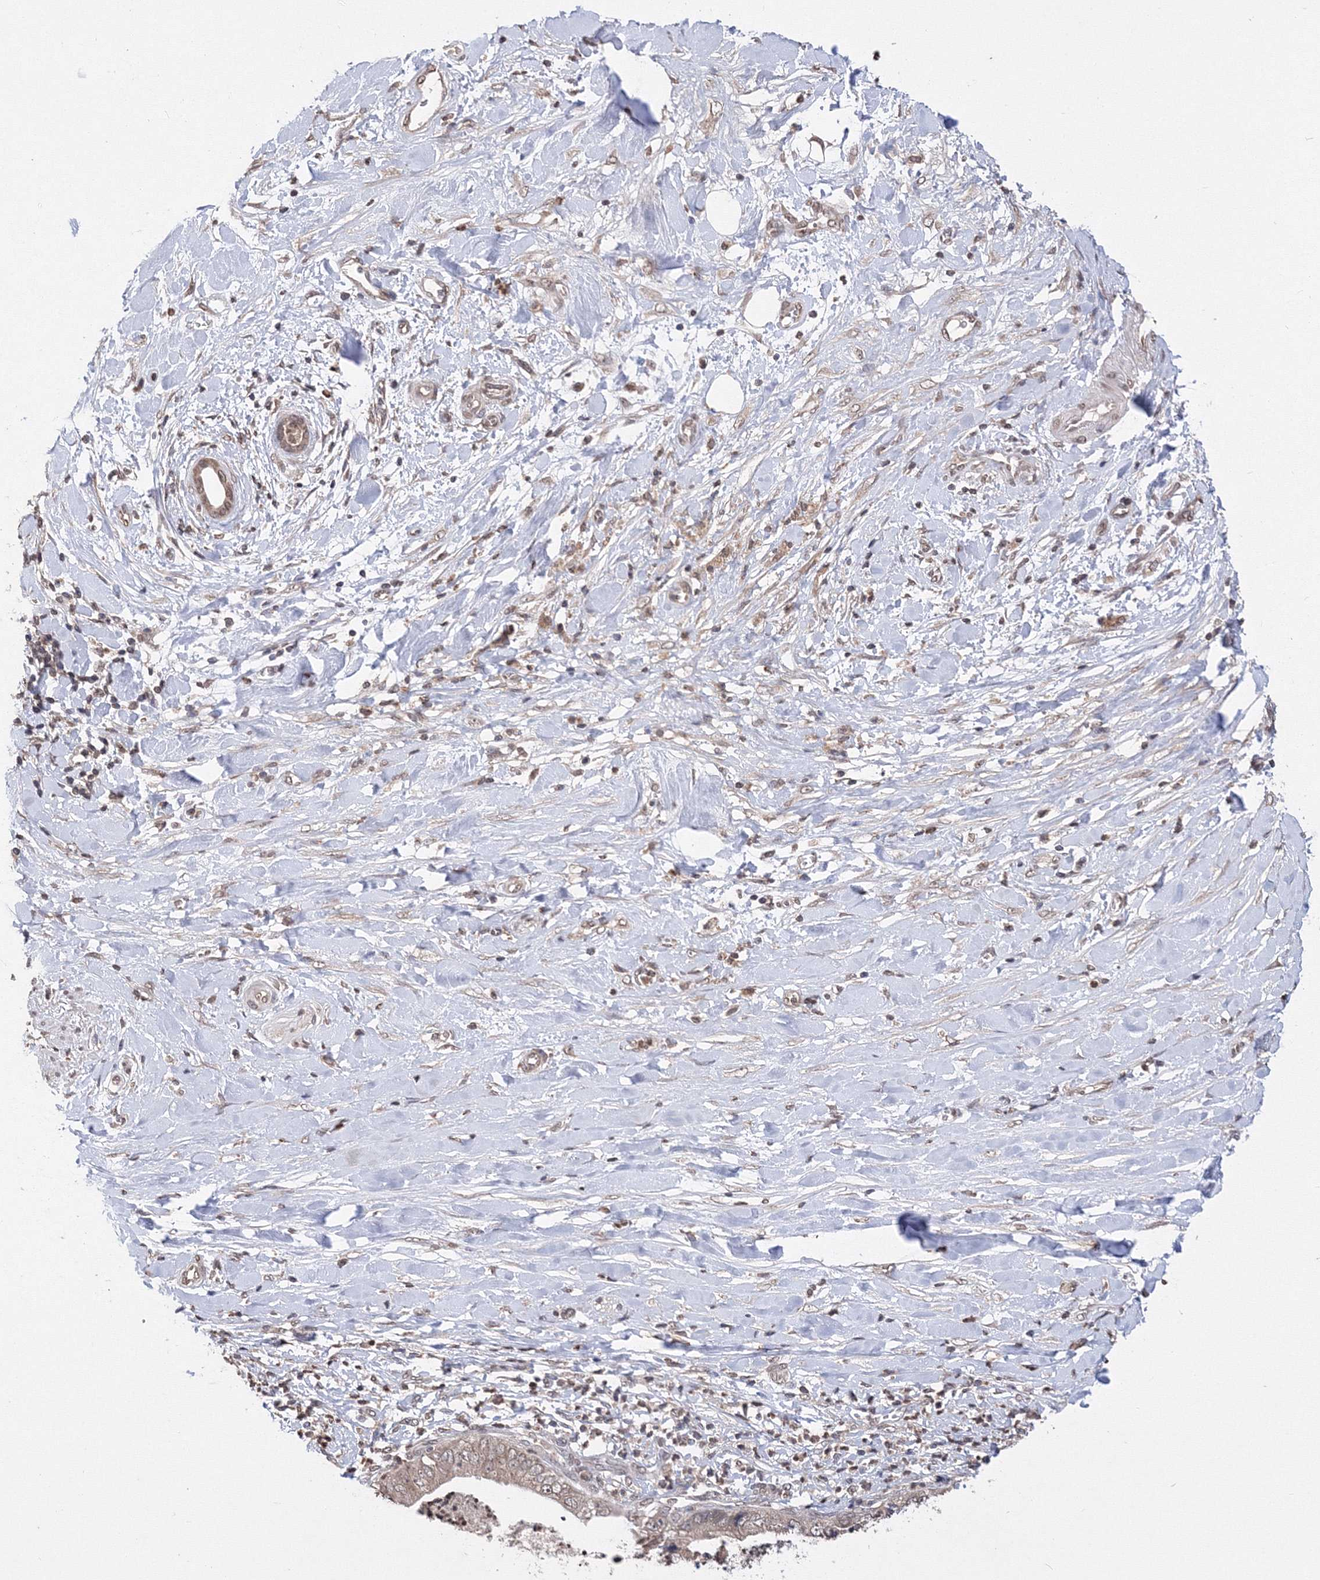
{"staining": {"intensity": "moderate", "quantity": ">75%", "location": "cytoplasmic/membranous,nuclear"}, "tissue": "pancreatic cancer", "cell_type": "Tumor cells", "image_type": "cancer", "snomed": [{"axis": "morphology", "description": "Adenocarcinoma, NOS"}, {"axis": "topography", "description": "Pancreas"}], "caption": "IHC micrograph of adenocarcinoma (pancreatic) stained for a protein (brown), which exhibits medium levels of moderate cytoplasmic/membranous and nuclear expression in about >75% of tumor cells.", "gene": "GPN1", "patient": {"sex": "female", "age": 78}}